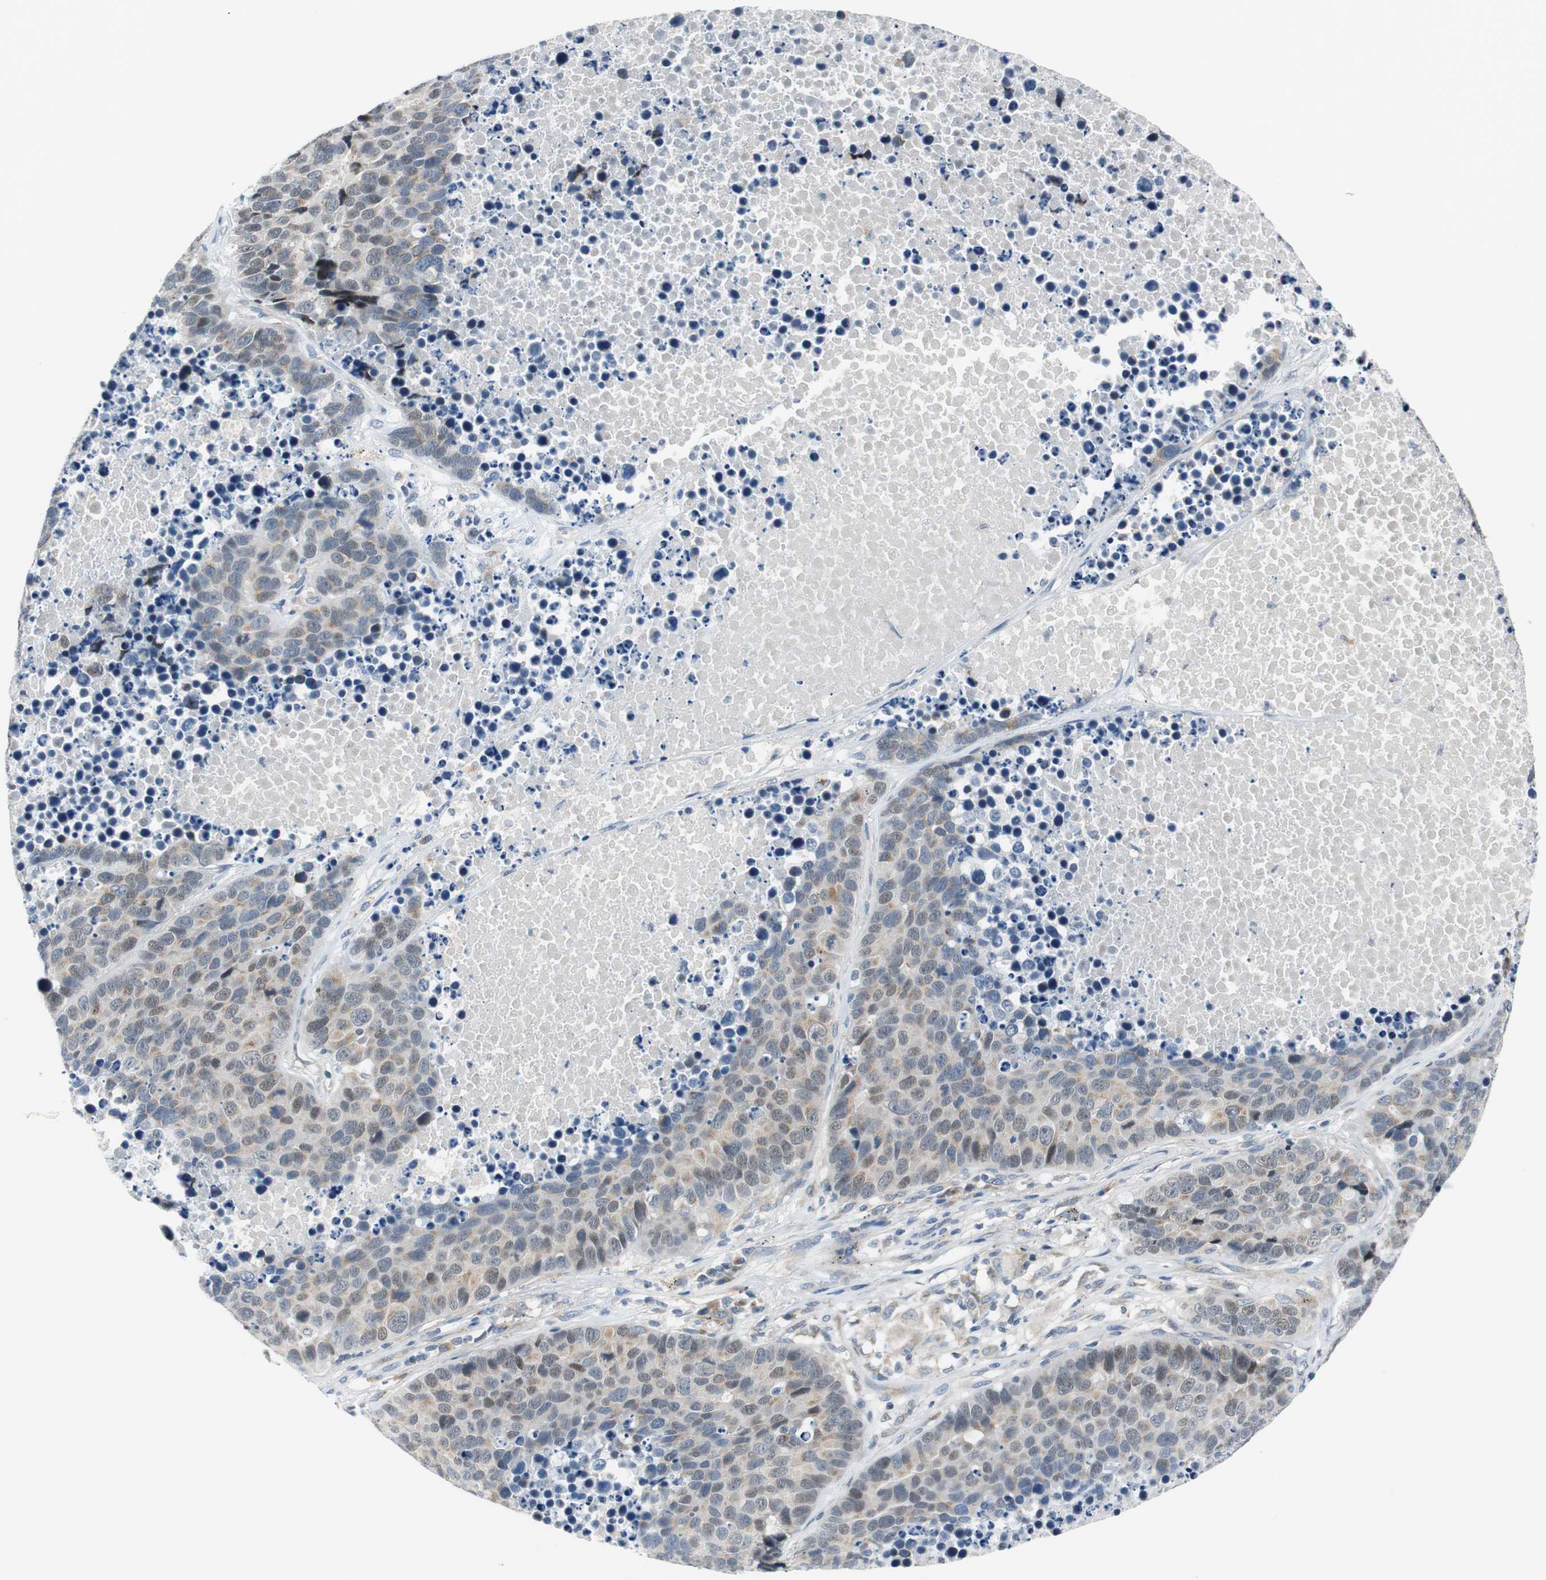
{"staining": {"intensity": "moderate", "quantity": ">75%", "location": "cytoplasmic/membranous"}, "tissue": "carcinoid", "cell_type": "Tumor cells", "image_type": "cancer", "snomed": [{"axis": "morphology", "description": "Carcinoid, malignant, NOS"}, {"axis": "topography", "description": "Lung"}], "caption": "Immunohistochemistry of human carcinoid exhibits medium levels of moderate cytoplasmic/membranous staining in about >75% of tumor cells.", "gene": "PLAA", "patient": {"sex": "male", "age": 60}}